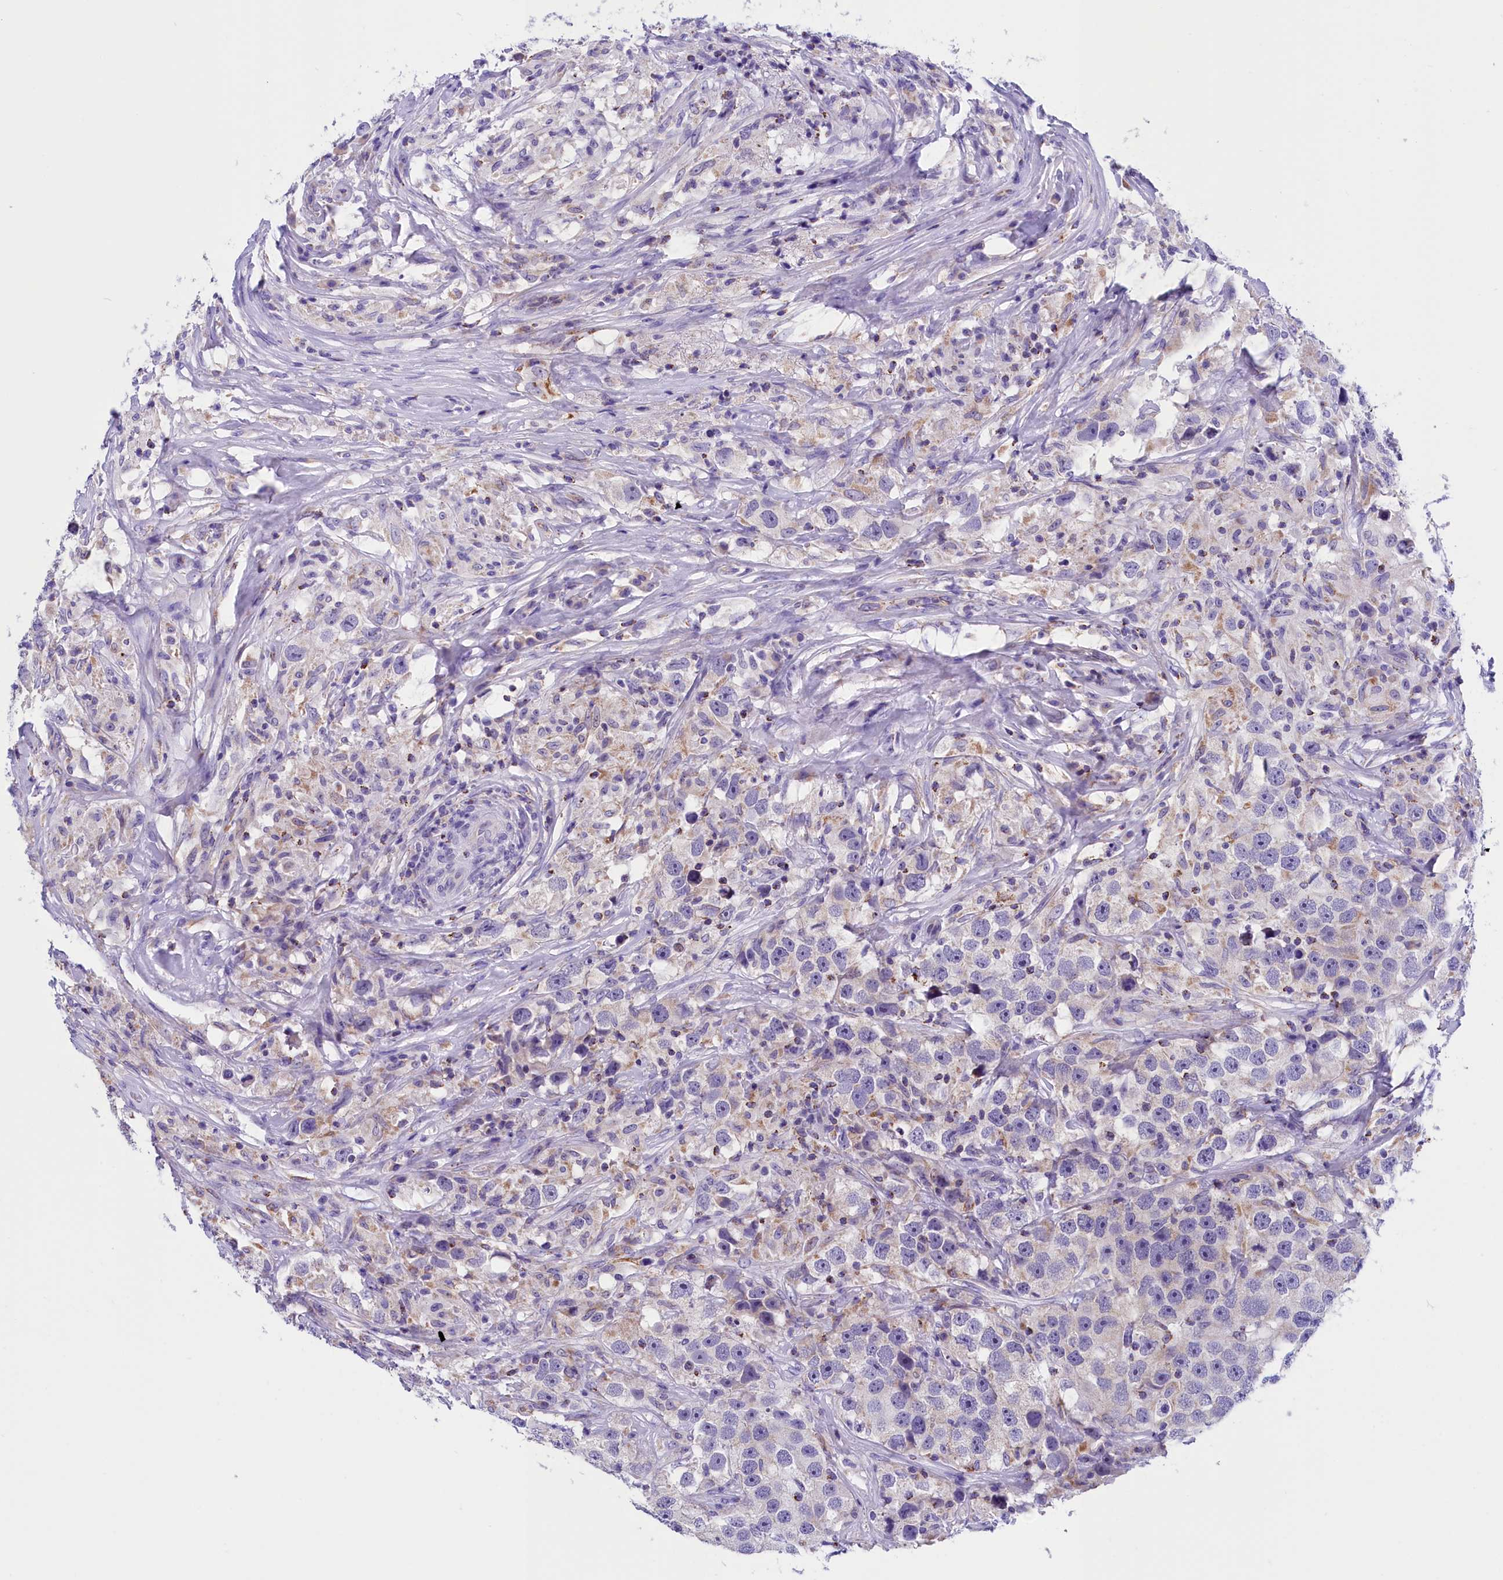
{"staining": {"intensity": "moderate", "quantity": "<25%", "location": "cytoplasmic/membranous"}, "tissue": "testis cancer", "cell_type": "Tumor cells", "image_type": "cancer", "snomed": [{"axis": "morphology", "description": "Seminoma, NOS"}, {"axis": "topography", "description": "Testis"}], "caption": "This photomicrograph demonstrates immunohistochemistry staining of human testis cancer (seminoma), with low moderate cytoplasmic/membranous positivity in about <25% of tumor cells.", "gene": "ABAT", "patient": {"sex": "male", "age": 49}}